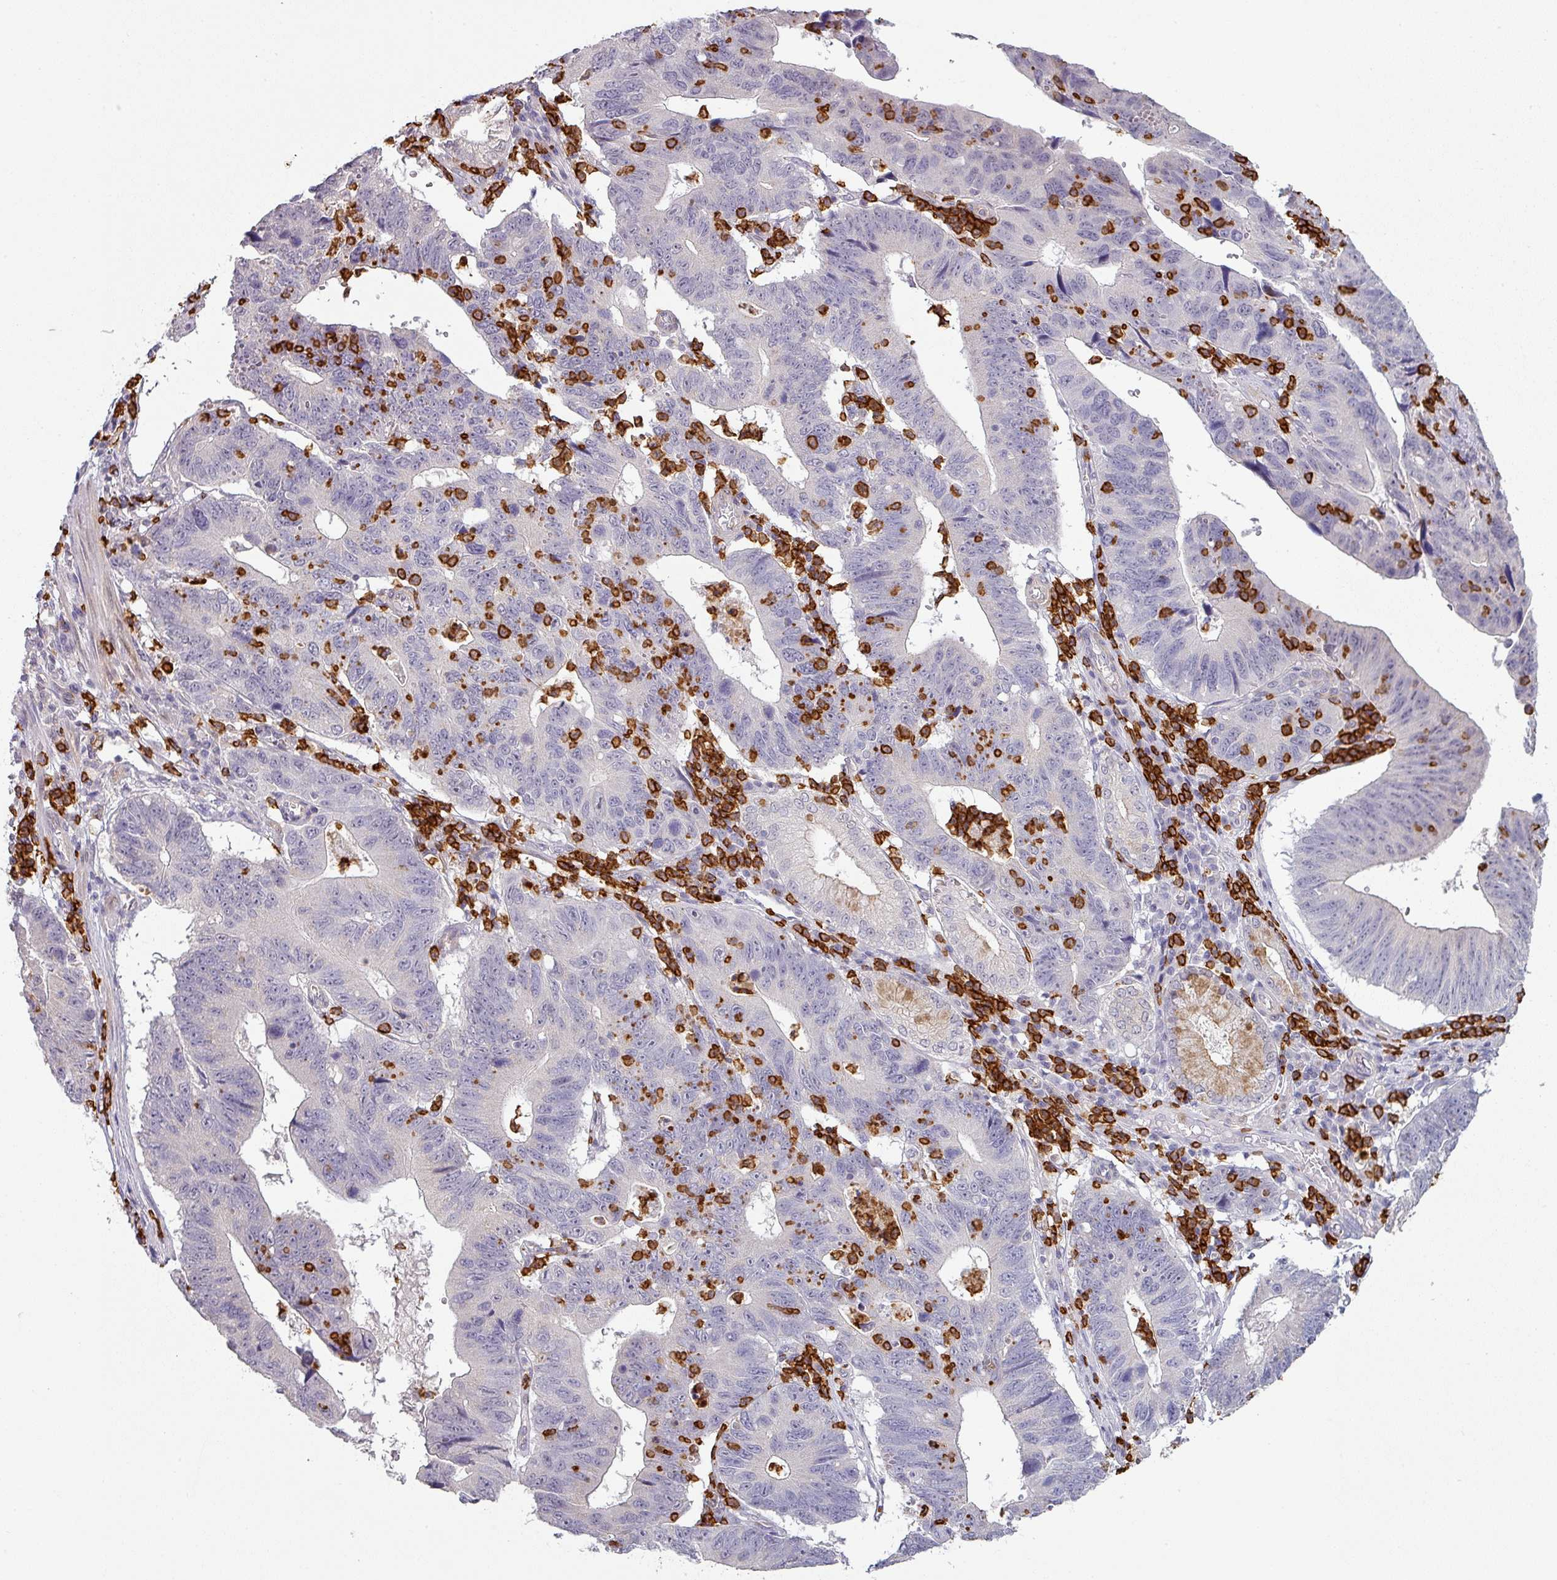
{"staining": {"intensity": "negative", "quantity": "none", "location": "none"}, "tissue": "stomach cancer", "cell_type": "Tumor cells", "image_type": "cancer", "snomed": [{"axis": "morphology", "description": "Adenocarcinoma, NOS"}, {"axis": "topography", "description": "Stomach"}], "caption": "Histopathology image shows no protein staining in tumor cells of stomach cancer tissue.", "gene": "MAGEC3", "patient": {"sex": "male", "age": 59}}